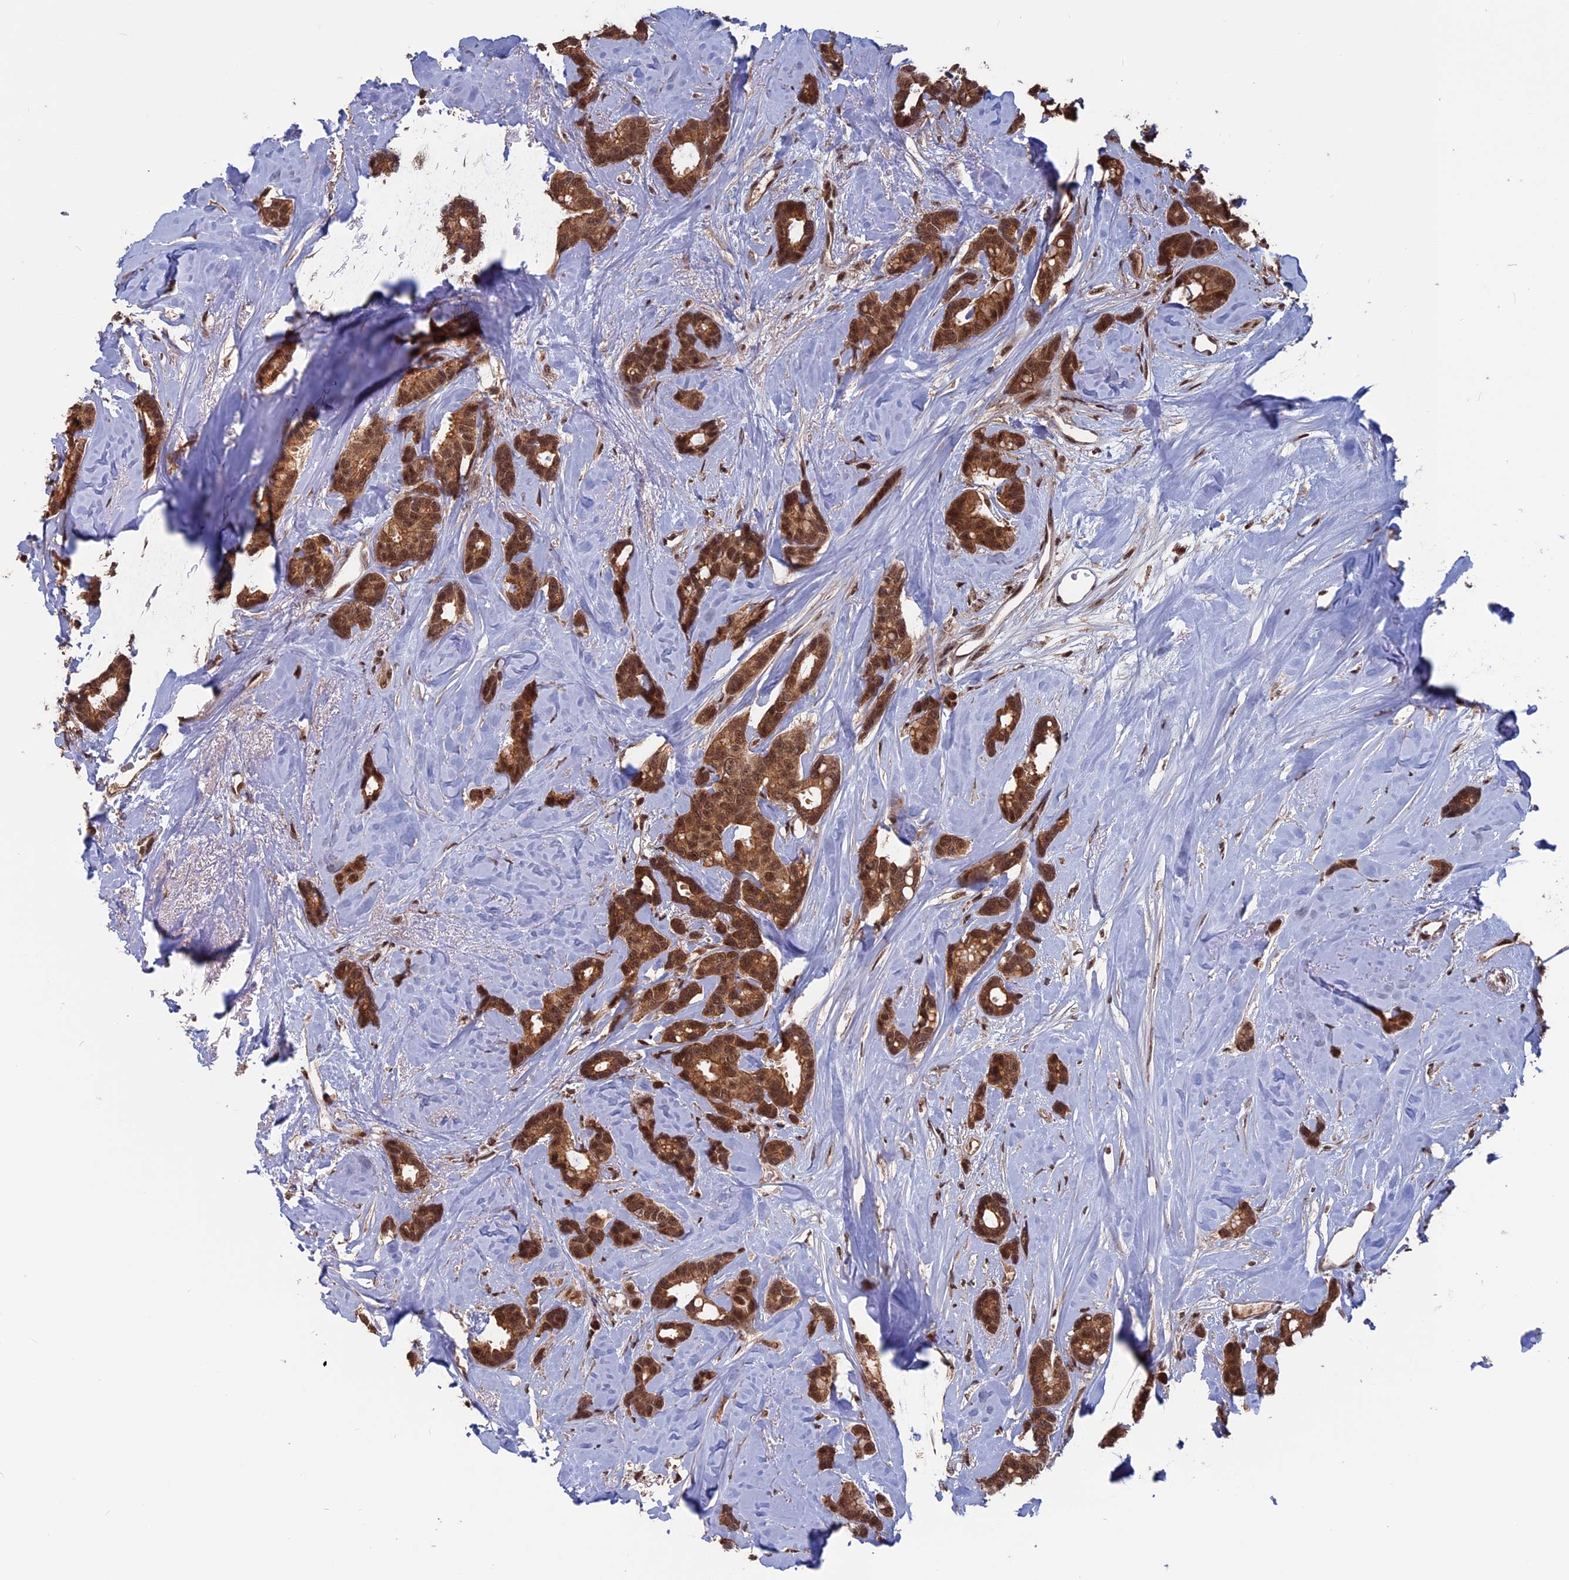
{"staining": {"intensity": "moderate", "quantity": ">75%", "location": "cytoplasmic/membranous,nuclear"}, "tissue": "breast cancer", "cell_type": "Tumor cells", "image_type": "cancer", "snomed": [{"axis": "morphology", "description": "Duct carcinoma"}, {"axis": "topography", "description": "Breast"}], "caption": "Immunohistochemical staining of breast cancer reveals medium levels of moderate cytoplasmic/membranous and nuclear positivity in approximately >75% of tumor cells.", "gene": "CACTIN", "patient": {"sex": "female", "age": 87}}